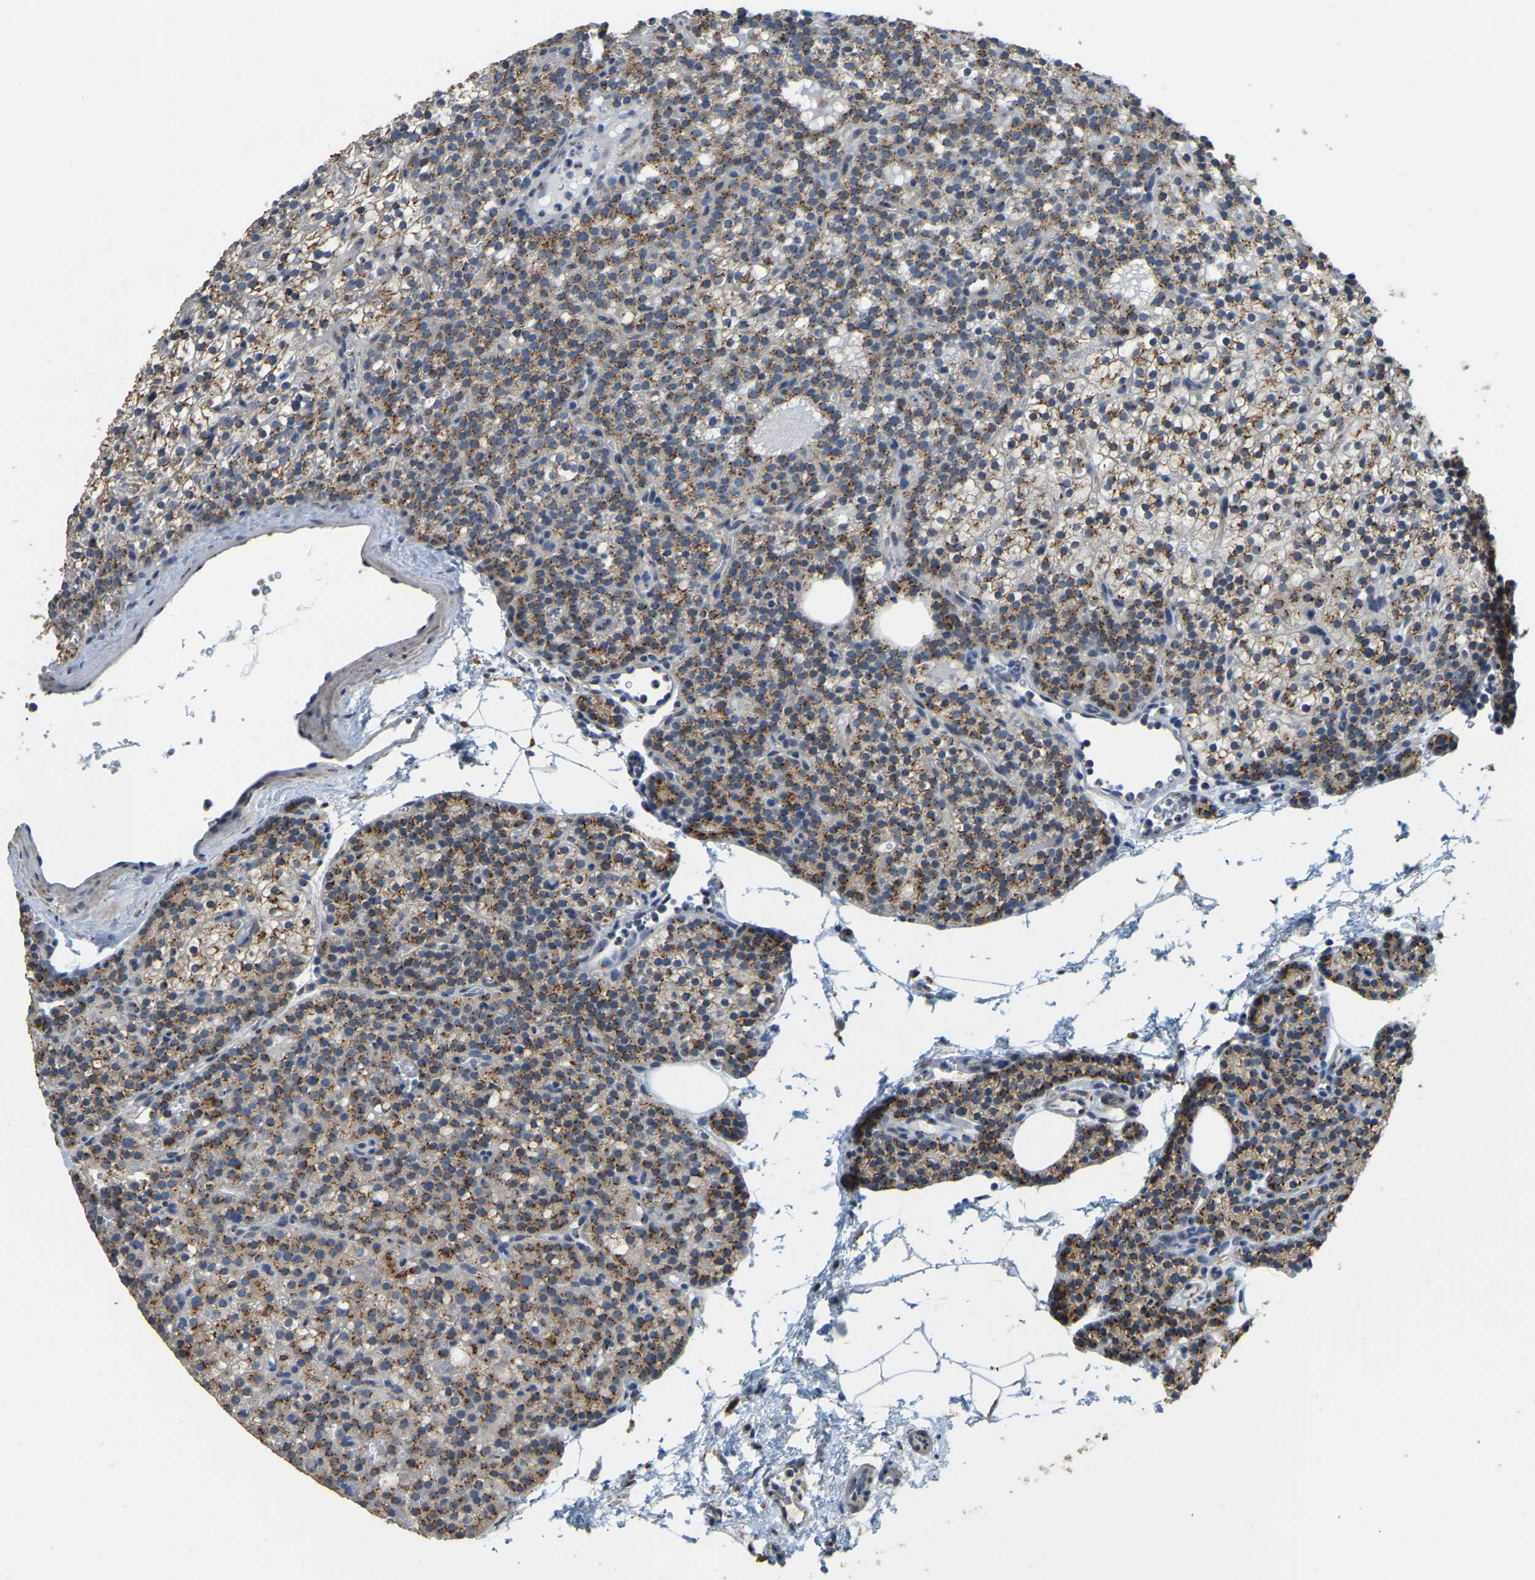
{"staining": {"intensity": "moderate", "quantity": ">75%", "location": "cytoplasmic/membranous"}, "tissue": "parathyroid gland", "cell_type": "Glandular cells", "image_type": "normal", "snomed": [{"axis": "morphology", "description": "Normal tissue, NOS"}, {"axis": "morphology", "description": "Adenoma, NOS"}, {"axis": "topography", "description": "Parathyroid gland"}], "caption": "This photomicrograph demonstrates normal parathyroid gland stained with immunohistochemistry (IHC) to label a protein in brown. The cytoplasmic/membranous of glandular cells show moderate positivity for the protein. Nuclei are counter-stained blue.", "gene": "FAM174A", "patient": {"sex": "female", "age": 74}}